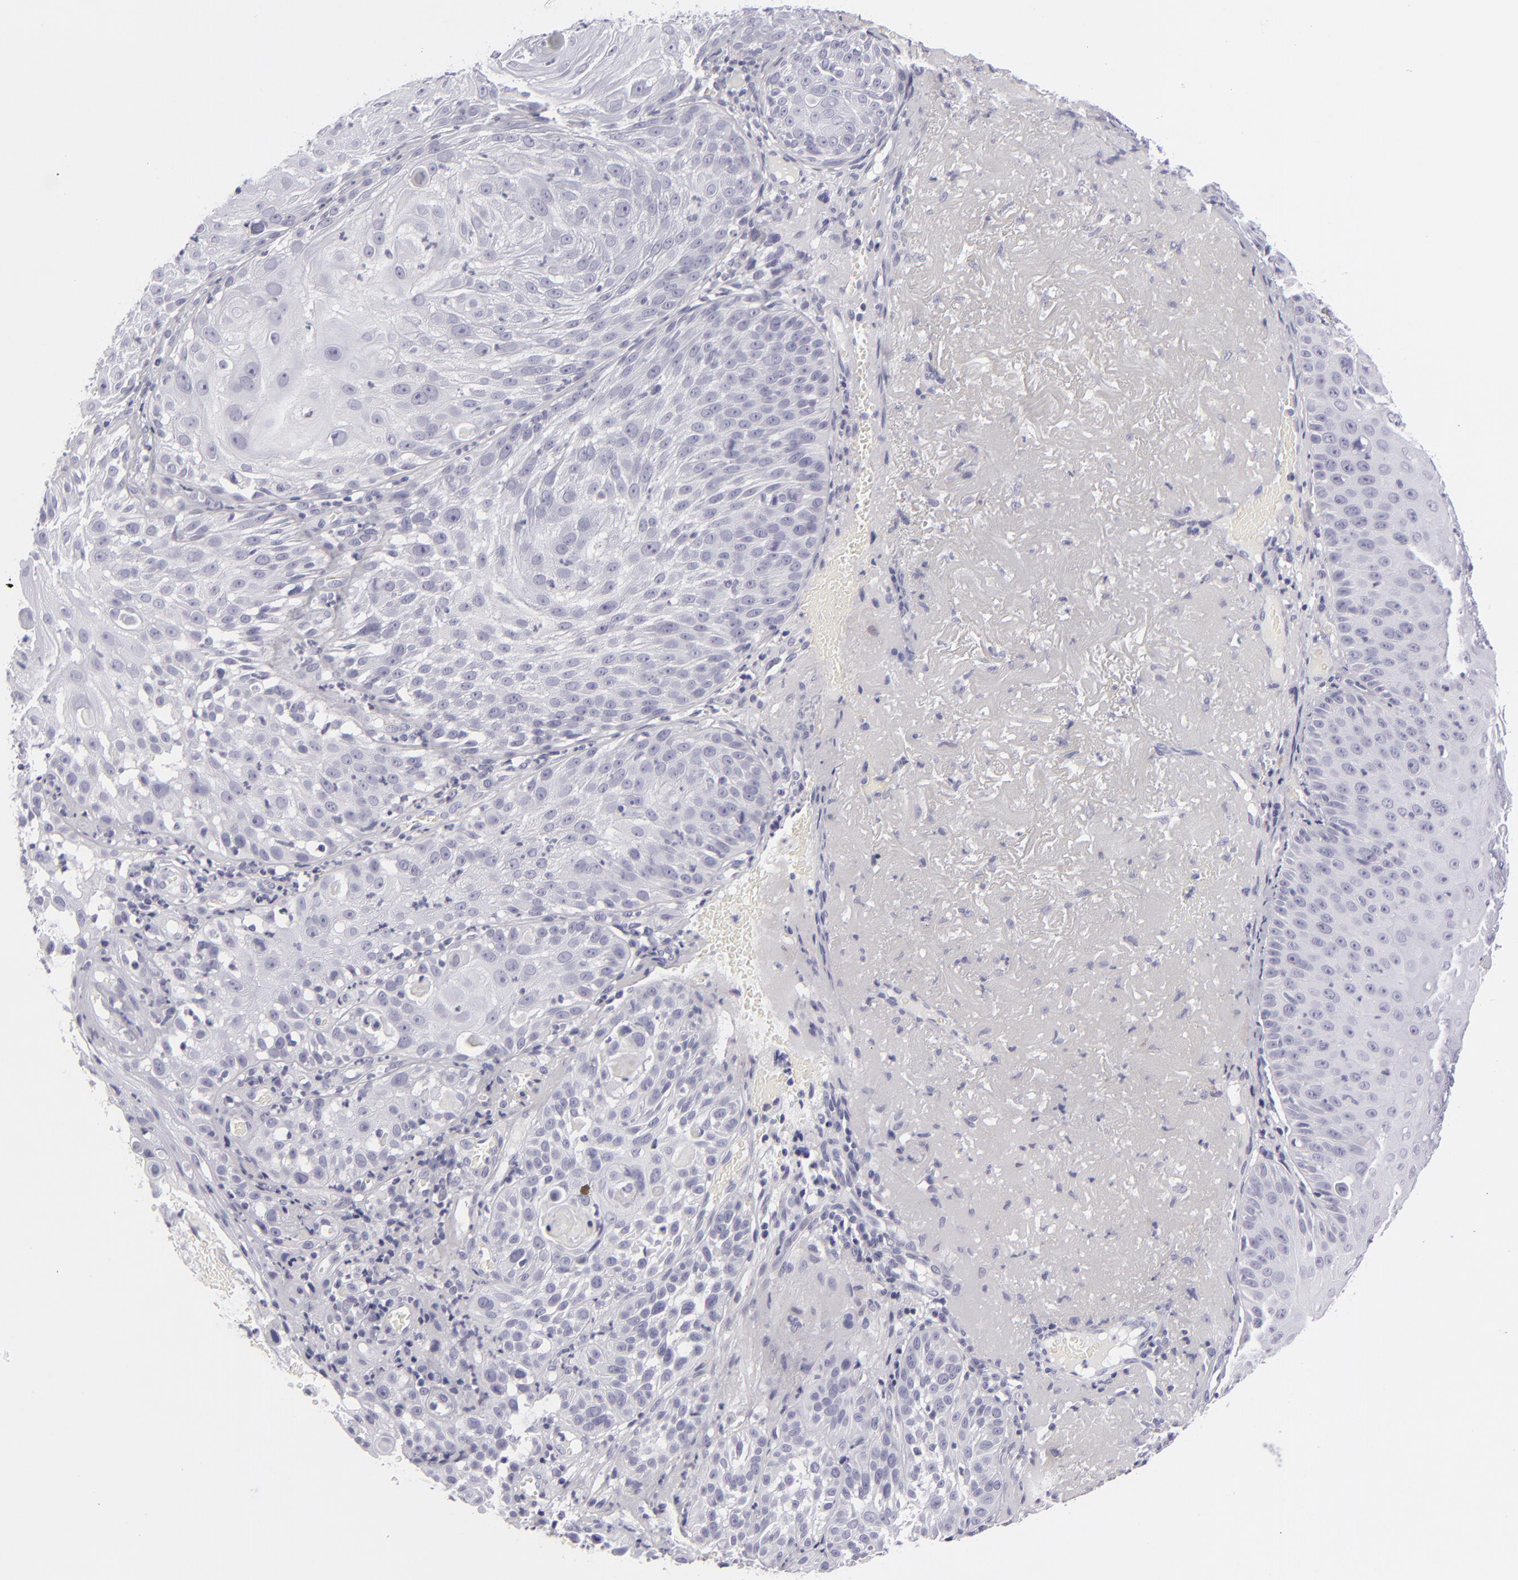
{"staining": {"intensity": "negative", "quantity": "none", "location": "none"}, "tissue": "skin cancer", "cell_type": "Tumor cells", "image_type": "cancer", "snomed": [{"axis": "morphology", "description": "Squamous cell carcinoma, NOS"}, {"axis": "topography", "description": "Skin"}], "caption": "This is a photomicrograph of immunohistochemistry staining of skin squamous cell carcinoma, which shows no expression in tumor cells. (DAB IHC, high magnification).", "gene": "VIL1", "patient": {"sex": "female", "age": 89}}